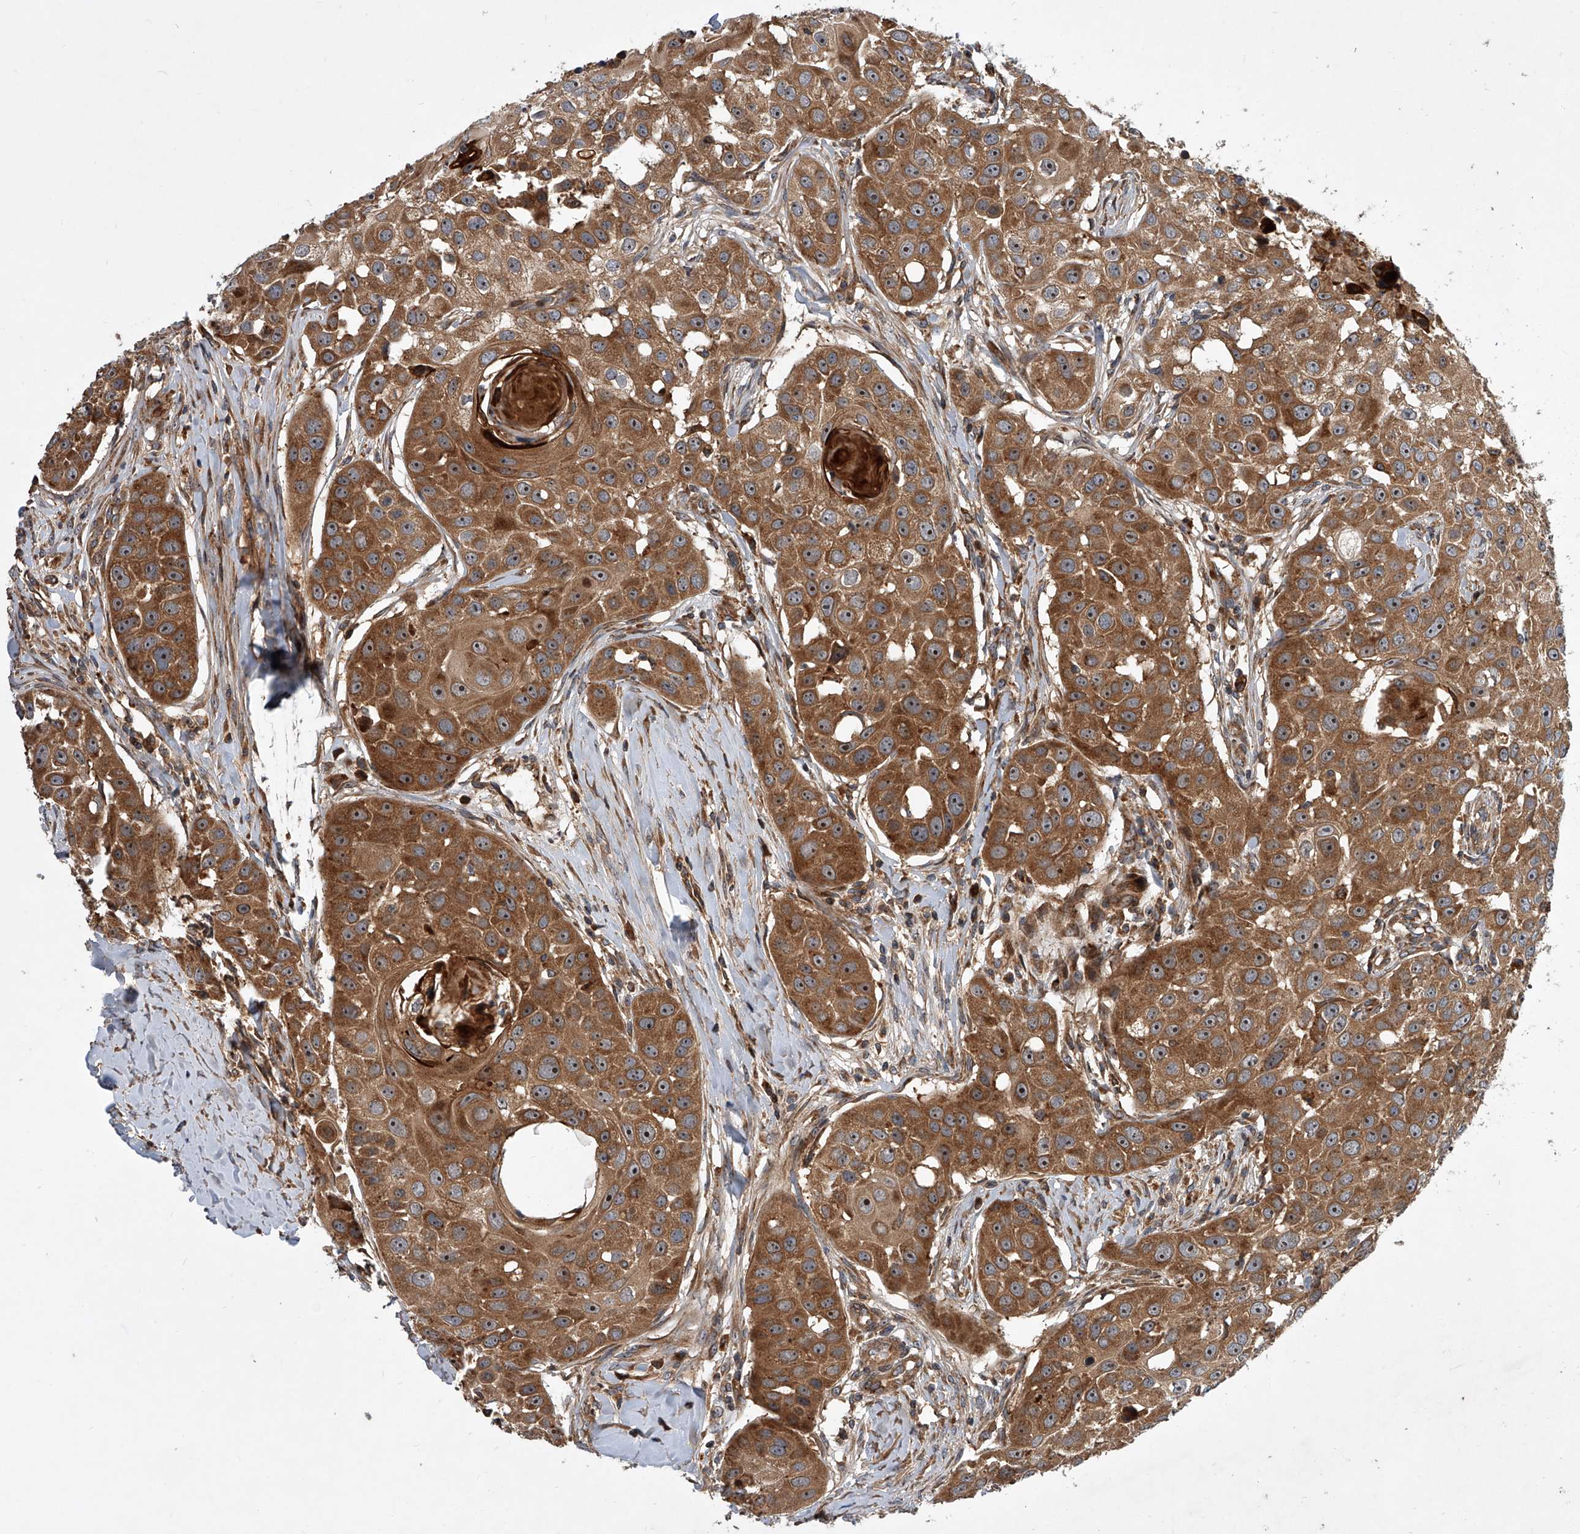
{"staining": {"intensity": "moderate", "quantity": ">75%", "location": "cytoplasmic/membranous"}, "tissue": "head and neck cancer", "cell_type": "Tumor cells", "image_type": "cancer", "snomed": [{"axis": "morphology", "description": "Normal tissue, NOS"}, {"axis": "morphology", "description": "Squamous cell carcinoma, NOS"}, {"axis": "topography", "description": "Skeletal muscle"}, {"axis": "topography", "description": "Head-Neck"}], "caption": "Brown immunohistochemical staining in human head and neck cancer reveals moderate cytoplasmic/membranous expression in approximately >75% of tumor cells. (Brightfield microscopy of DAB IHC at high magnification).", "gene": "USP47", "patient": {"sex": "male", "age": 51}}